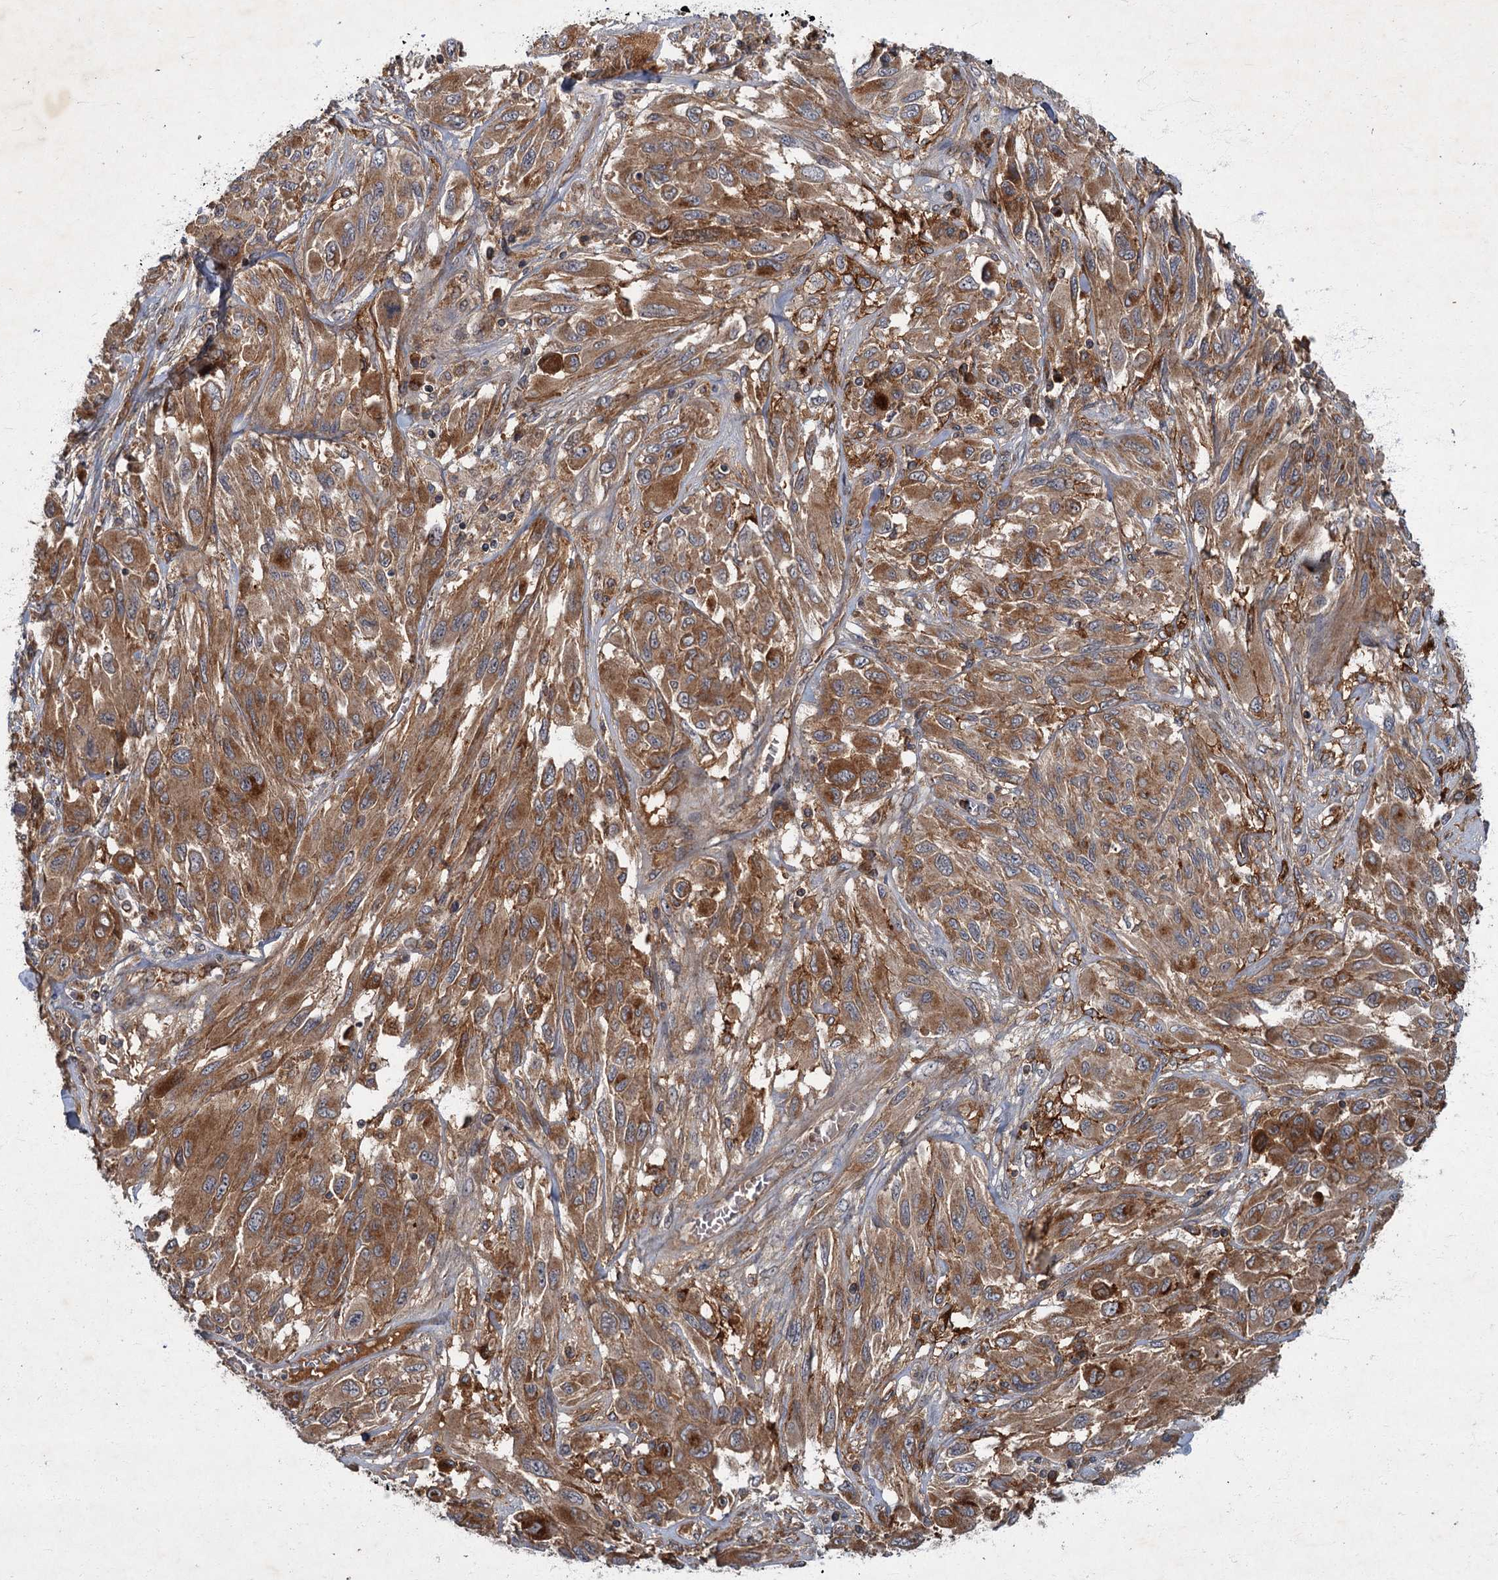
{"staining": {"intensity": "moderate", "quantity": ">75%", "location": "cytoplasmic/membranous"}, "tissue": "melanoma", "cell_type": "Tumor cells", "image_type": "cancer", "snomed": [{"axis": "morphology", "description": "Malignant melanoma, NOS"}, {"axis": "topography", "description": "Skin"}], "caption": "Moderate cytoplasmic/membranous staining for a protein is identified in approximately >75% of tumor cells of malignant melanoma using IHC.", "gene": "SLC11A2", "patient": {"sex": "female", "age": 91}}